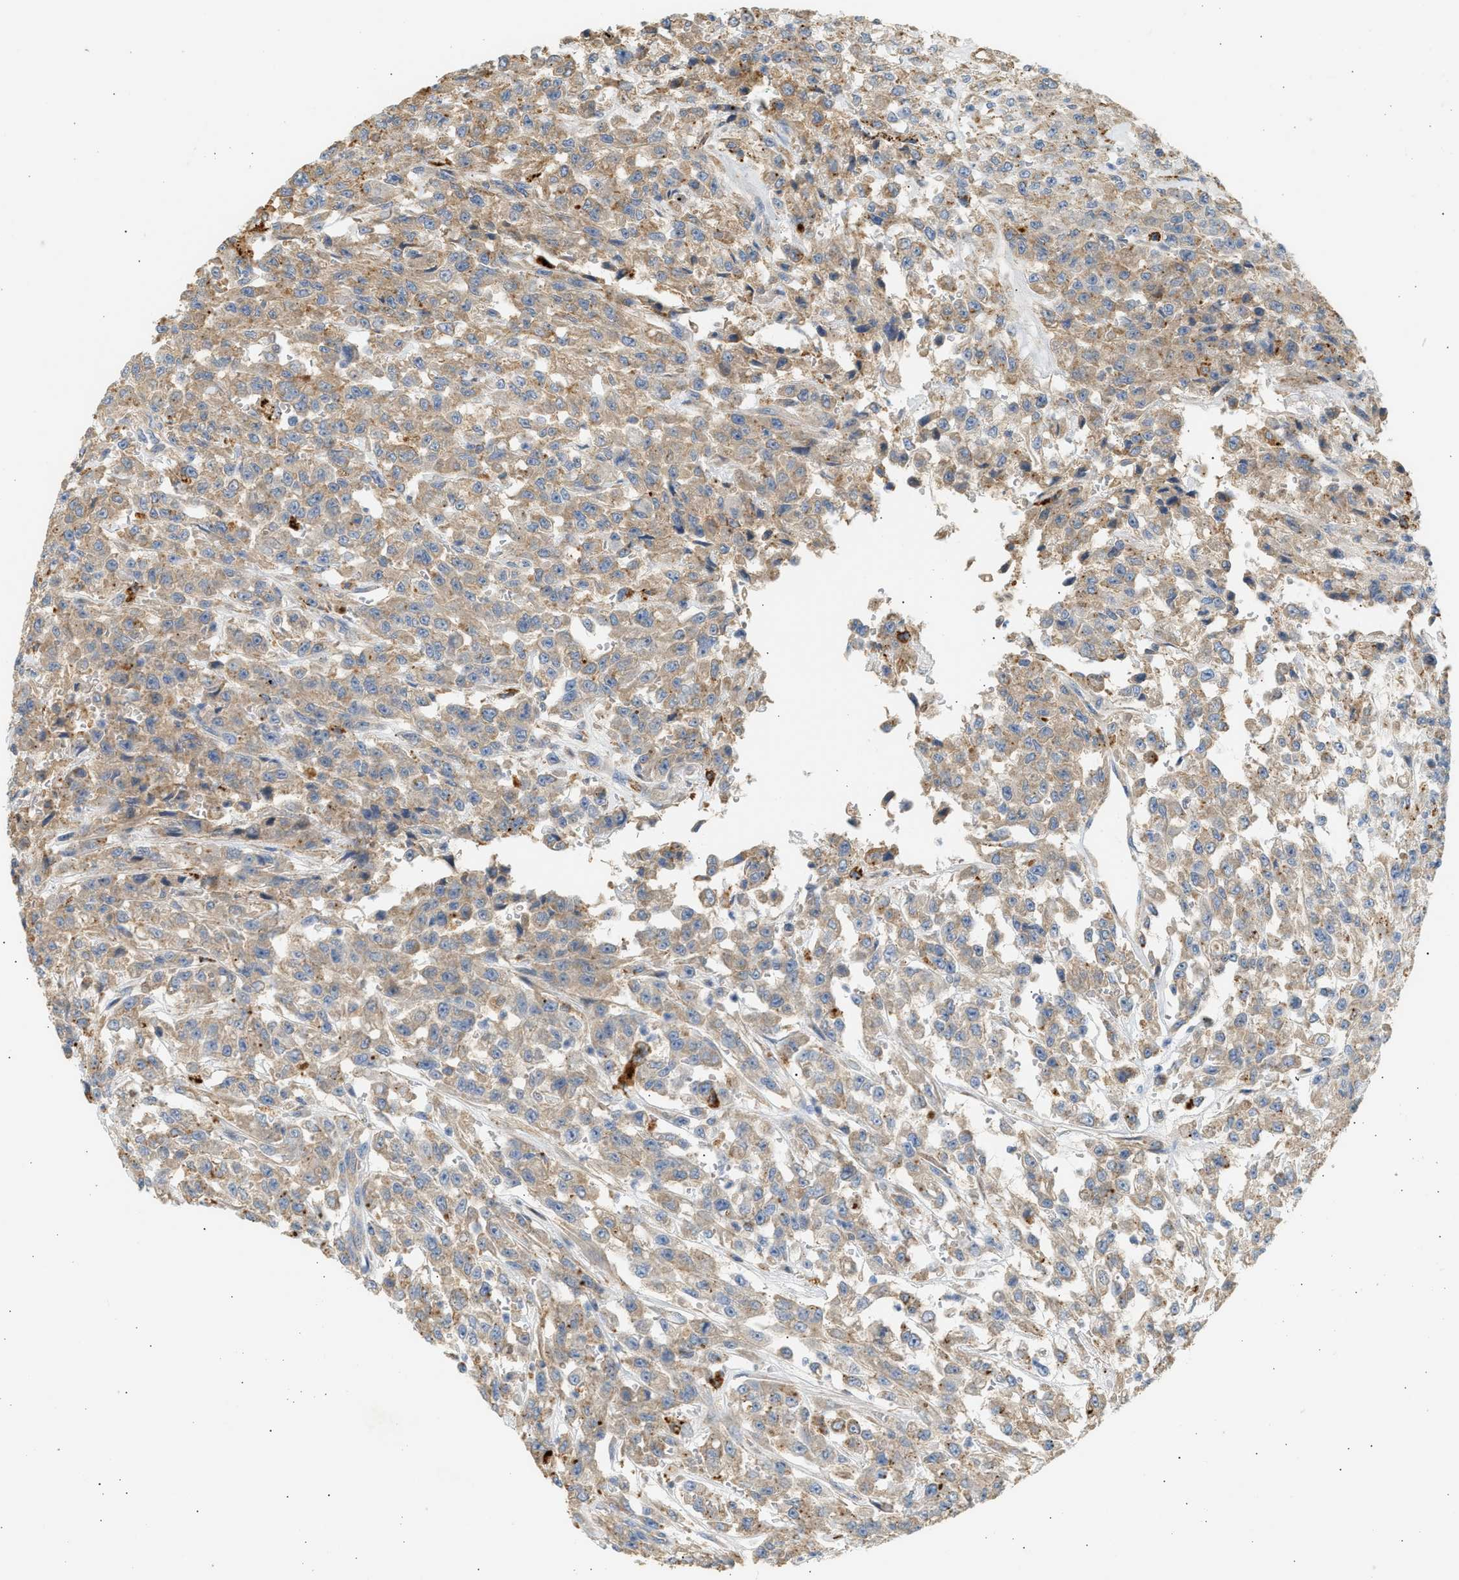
{"staining": {"intensity": "moderate", "quantity": ">75%", "location": "cytoplasmic/membranous"}, "tissue": "urothelial cancer", "cell_type": "Tumor cells", "image_type": "cancer", "snomed": [{"axis": "morphology", "description": "Urothelial carcinoma, High grade"}, {"axis": "topography", "description": "Urinary bladder"}], "caption": "Urothelial cancer tissue shows moderate cytoplasmic/membranous staining in about >75% of tumor cells, visualized by immunohistochemistry. The staining is performed using DAB (3,3'-diaminobenzidine) brown chromogen to label protein expression. The nuclei are counter-stained blue using hematoxylin.", "gene": "ENTHD1", "patient": {"sex": "male", "age": 46}}